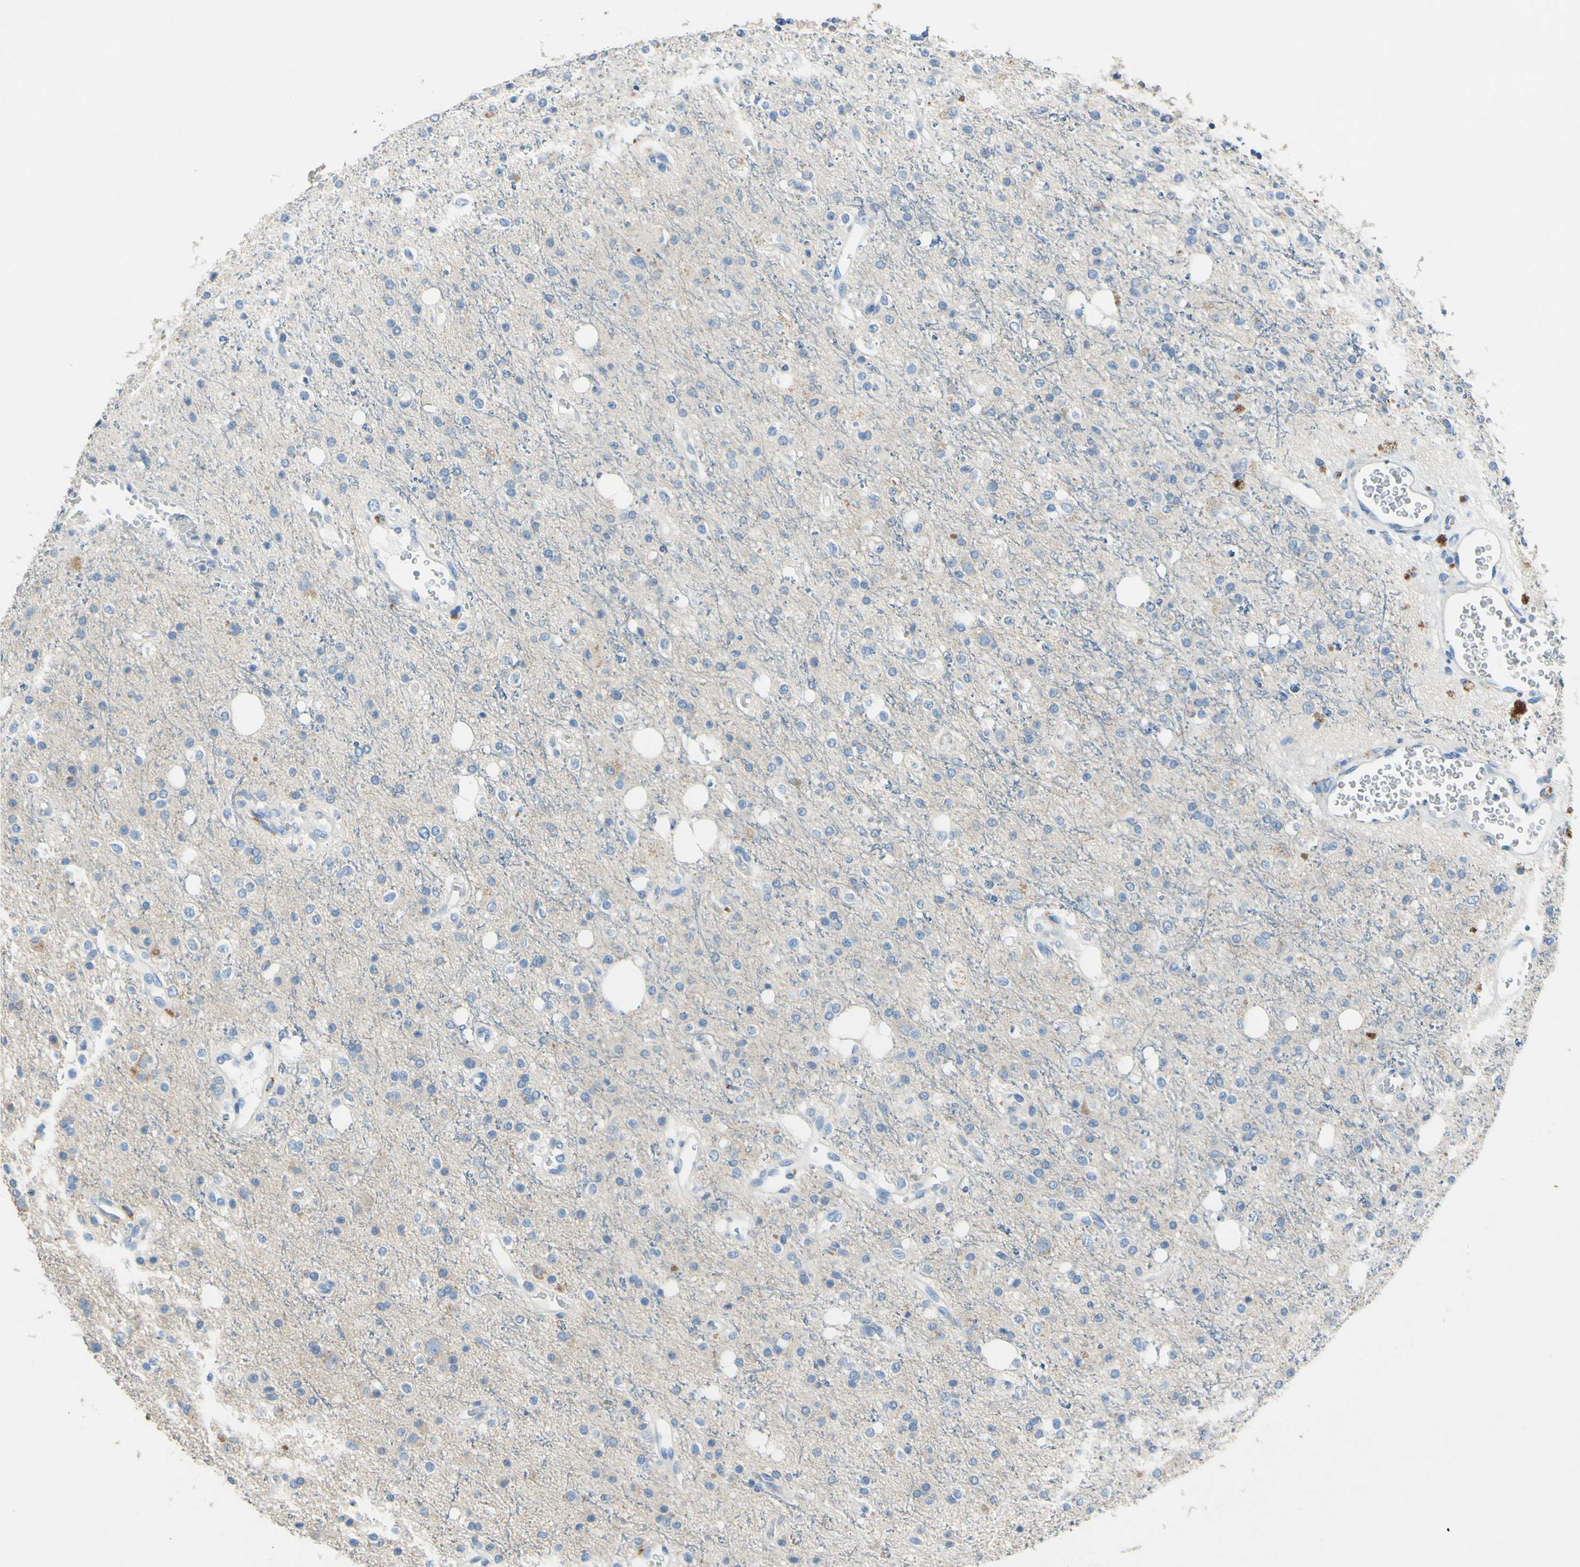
{"staining": {"intensity": "moderate", "quantity": "<25%", "location": "cytoplasmic/membranous"}, "tissue": "glioma", "cell_type": "Tumor cells", "image_type": "cancer", "snomed": [{"axis": "morphology", "description": "Glioma, malignant, High grade"}, {"axis": "topography", "description": "Brain"}], "caption": "An IHC image of neoplastic tissue is shown. Protein staining in brown highlights moderate cytoplasmic/membranous positivity in malignant high-grade glioma within tumor cells.", "gene": "CDH10", "patient": {"sex": "male", "age": 47}}